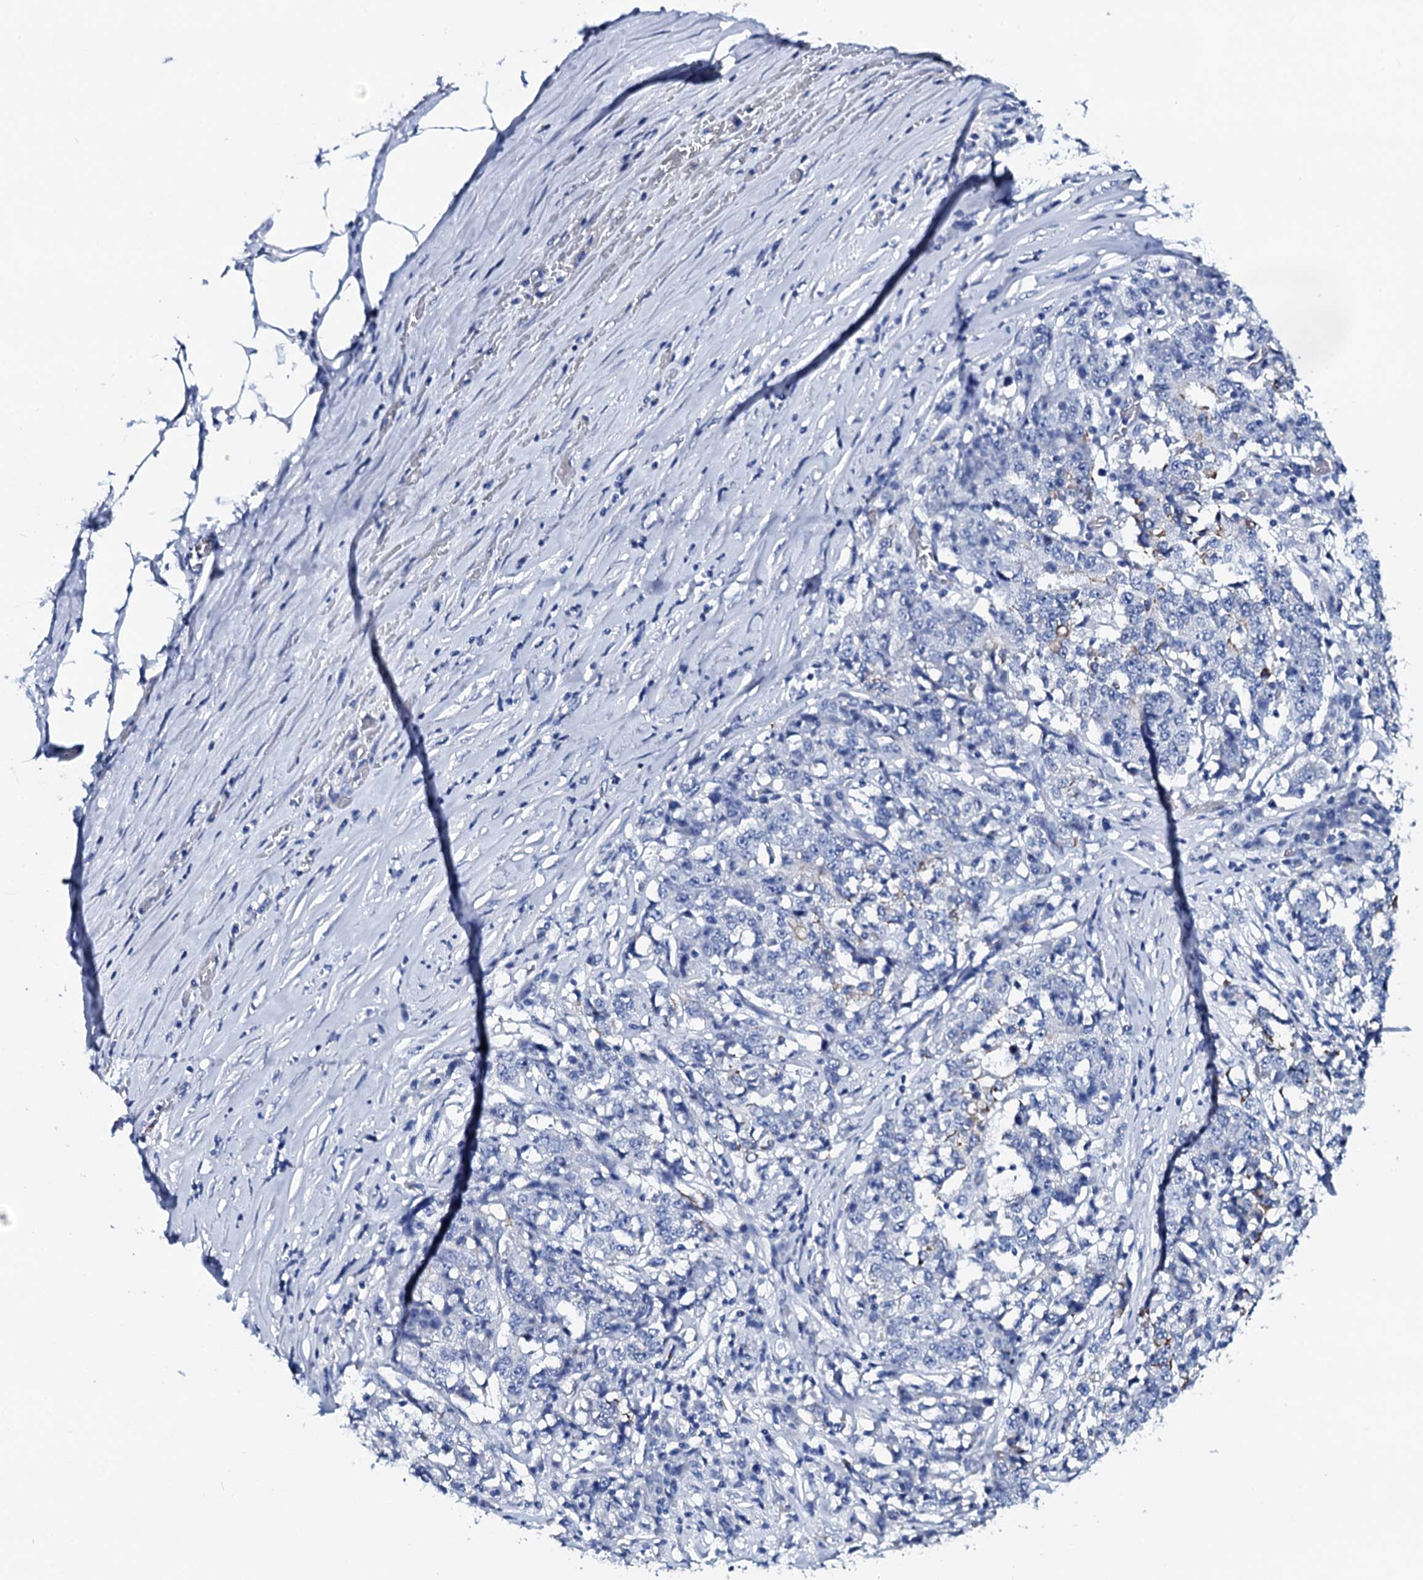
{"staining": {"intensity": "moderate", "quantity": "<25%", "location": "cytoplasmic/membranous"}, "tissue": "stomach cancer", "cell_type": "Tumor cells", "image_type": "cancer", "snomed": [{"axis": "morphology", "description": "Adenocarcinoma, NOS"}, {"axis": "topography", "description": "Stomach"}], "caption": "IHC histopathology image of stomach cancer stained for a protein (brown), which shows low levels of moderate cytoplasmic/membranous staining in approximately <25% of tumor cells.", "gene": "GYS2", "patient": {"sex": "male", "age": 59}}